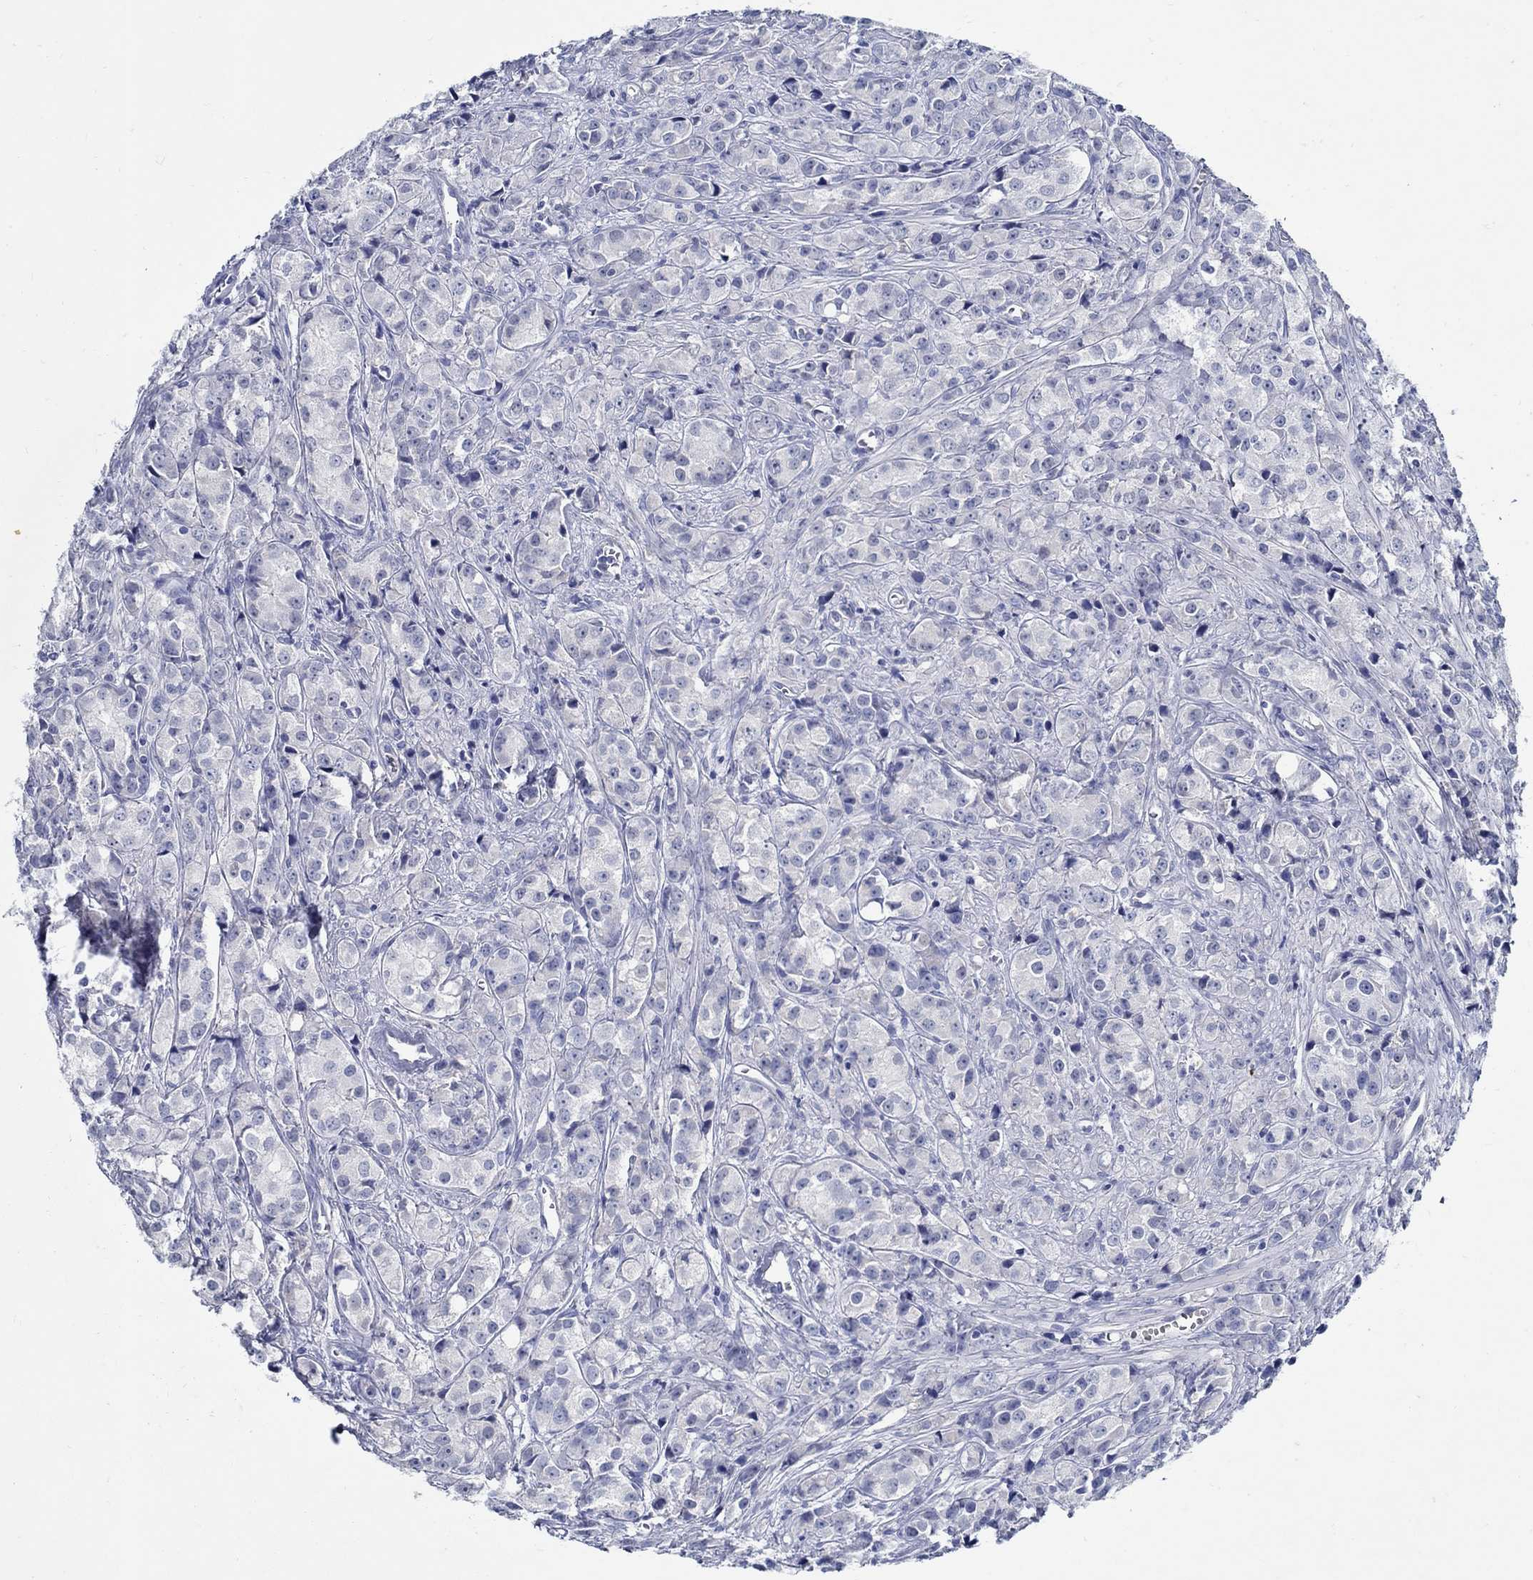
{"staining": {"intensity": "negative", "quantity": "none", "location": "none"}, "tissue": "prostate cancer", "cell_type": "Tumor cells", "image_type": "cancer", "snomed": [{"axis": "morphology", "description": "Adenocarcinoma, Medium grade"}, {"axis": "topography", "description": "Prostate"}], "caption": "Immunohistochemistry (IHC) photomicrograph of neoplastic tissue: human adenocarcinoma (medium-grade) (prostate) stained with DAB exhibits no significant protein staining in tumor cells.", "gene": "PAX9", "patient": {"sex": "male", "age": 74}}